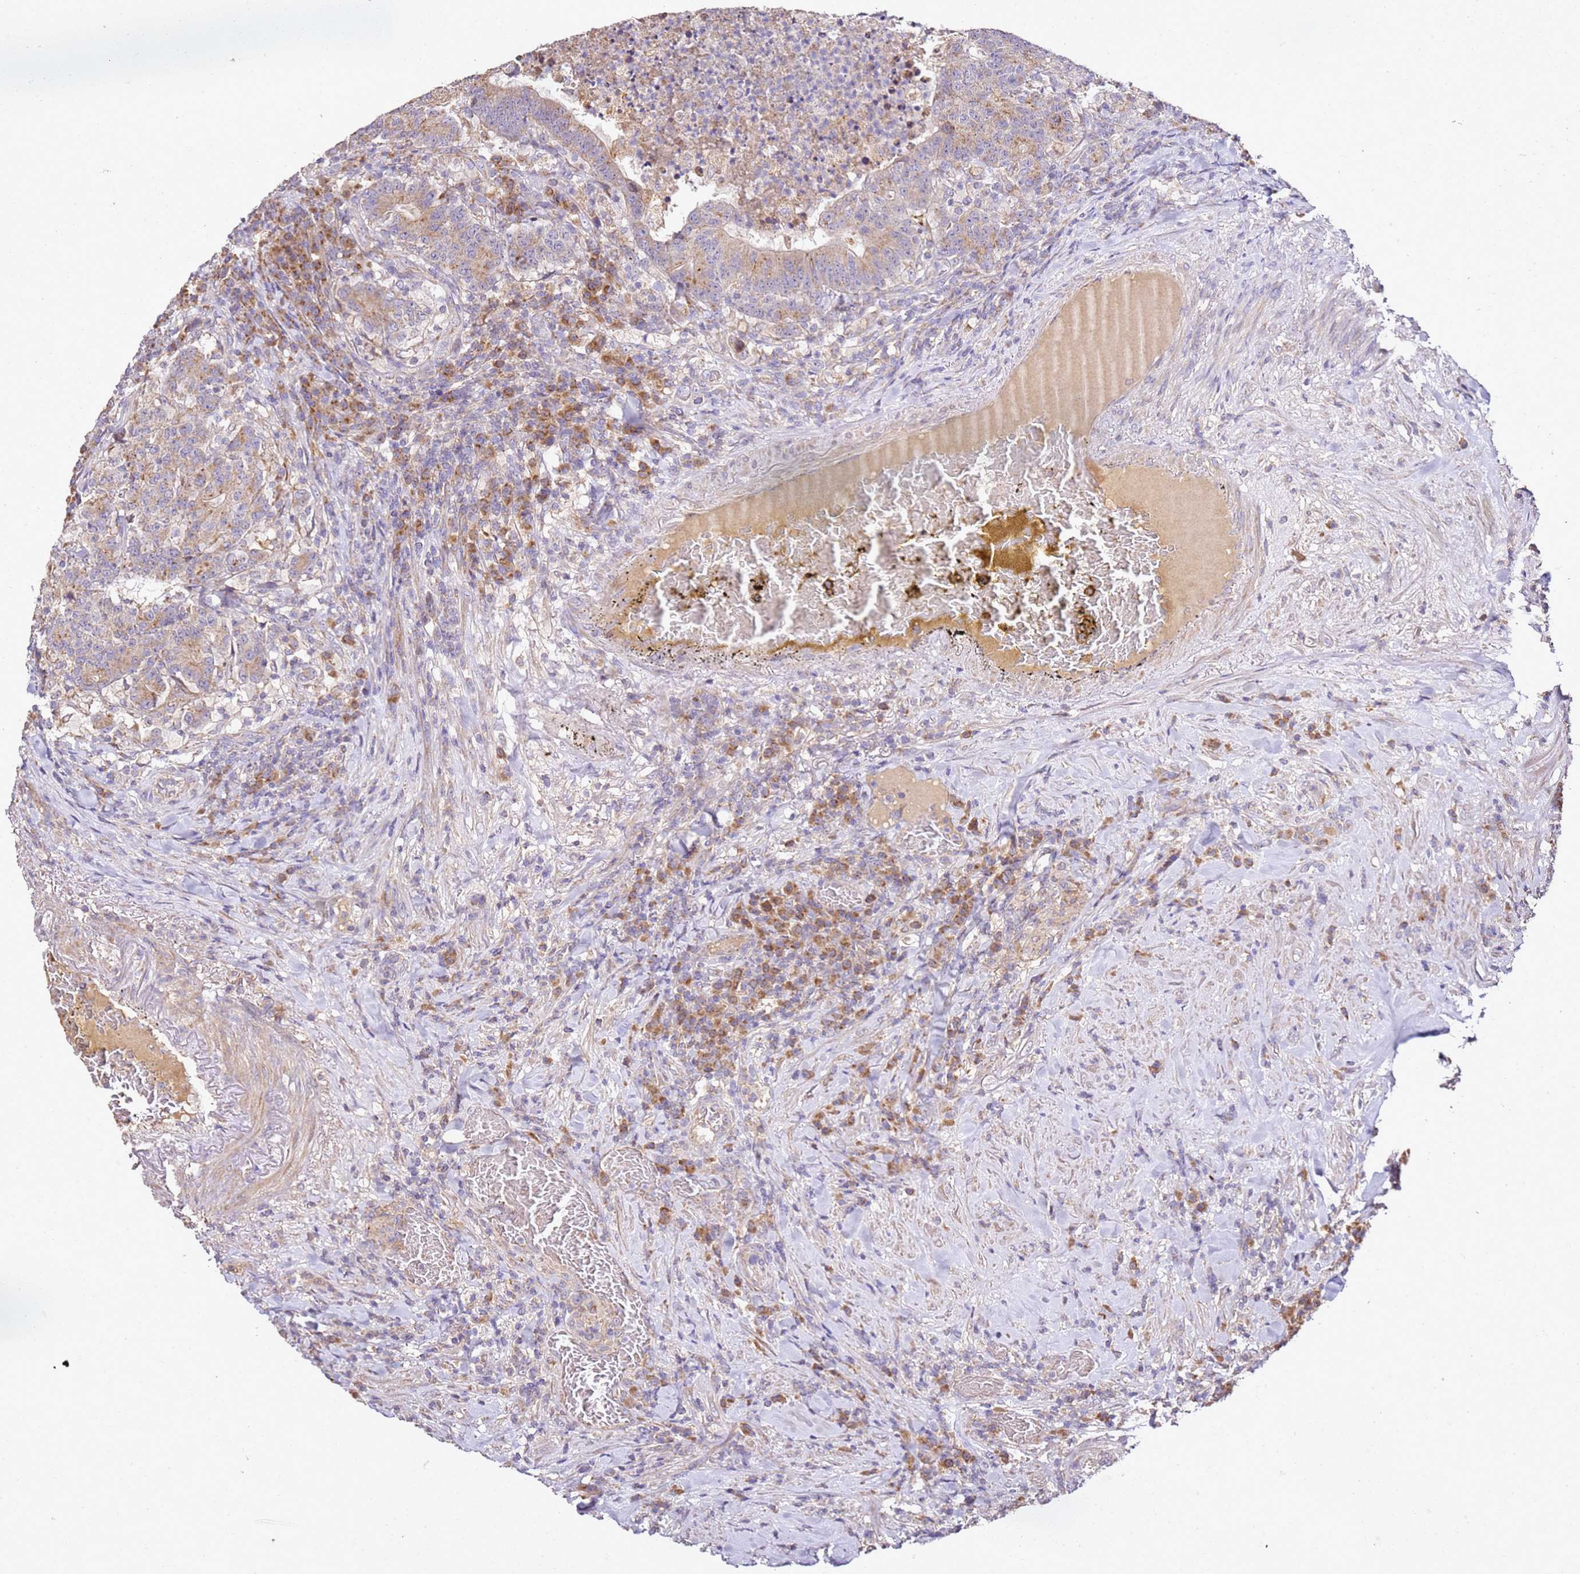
{"staining": {"intensity": "moderate", "quantity": ">75%", "location": "cytoplasmic/membranous"}, "tissue": "colorectal cancer", "cell_type": "Tumor cells", "image_type": "cancer", "snomed": [{"axis": "morphology", "description": "Adenocarcinoma, NOS"}, {"axis": "topography", "description": "Colon"}], "caption": "Protein staining of adenocarcinoma (colorectal) tissue displays moderate cytoplasmic/membranous staining in approximately >75% of tumor cells.", "gene": "OR2B11", "patient": {"sex": "female", "age": 75}}